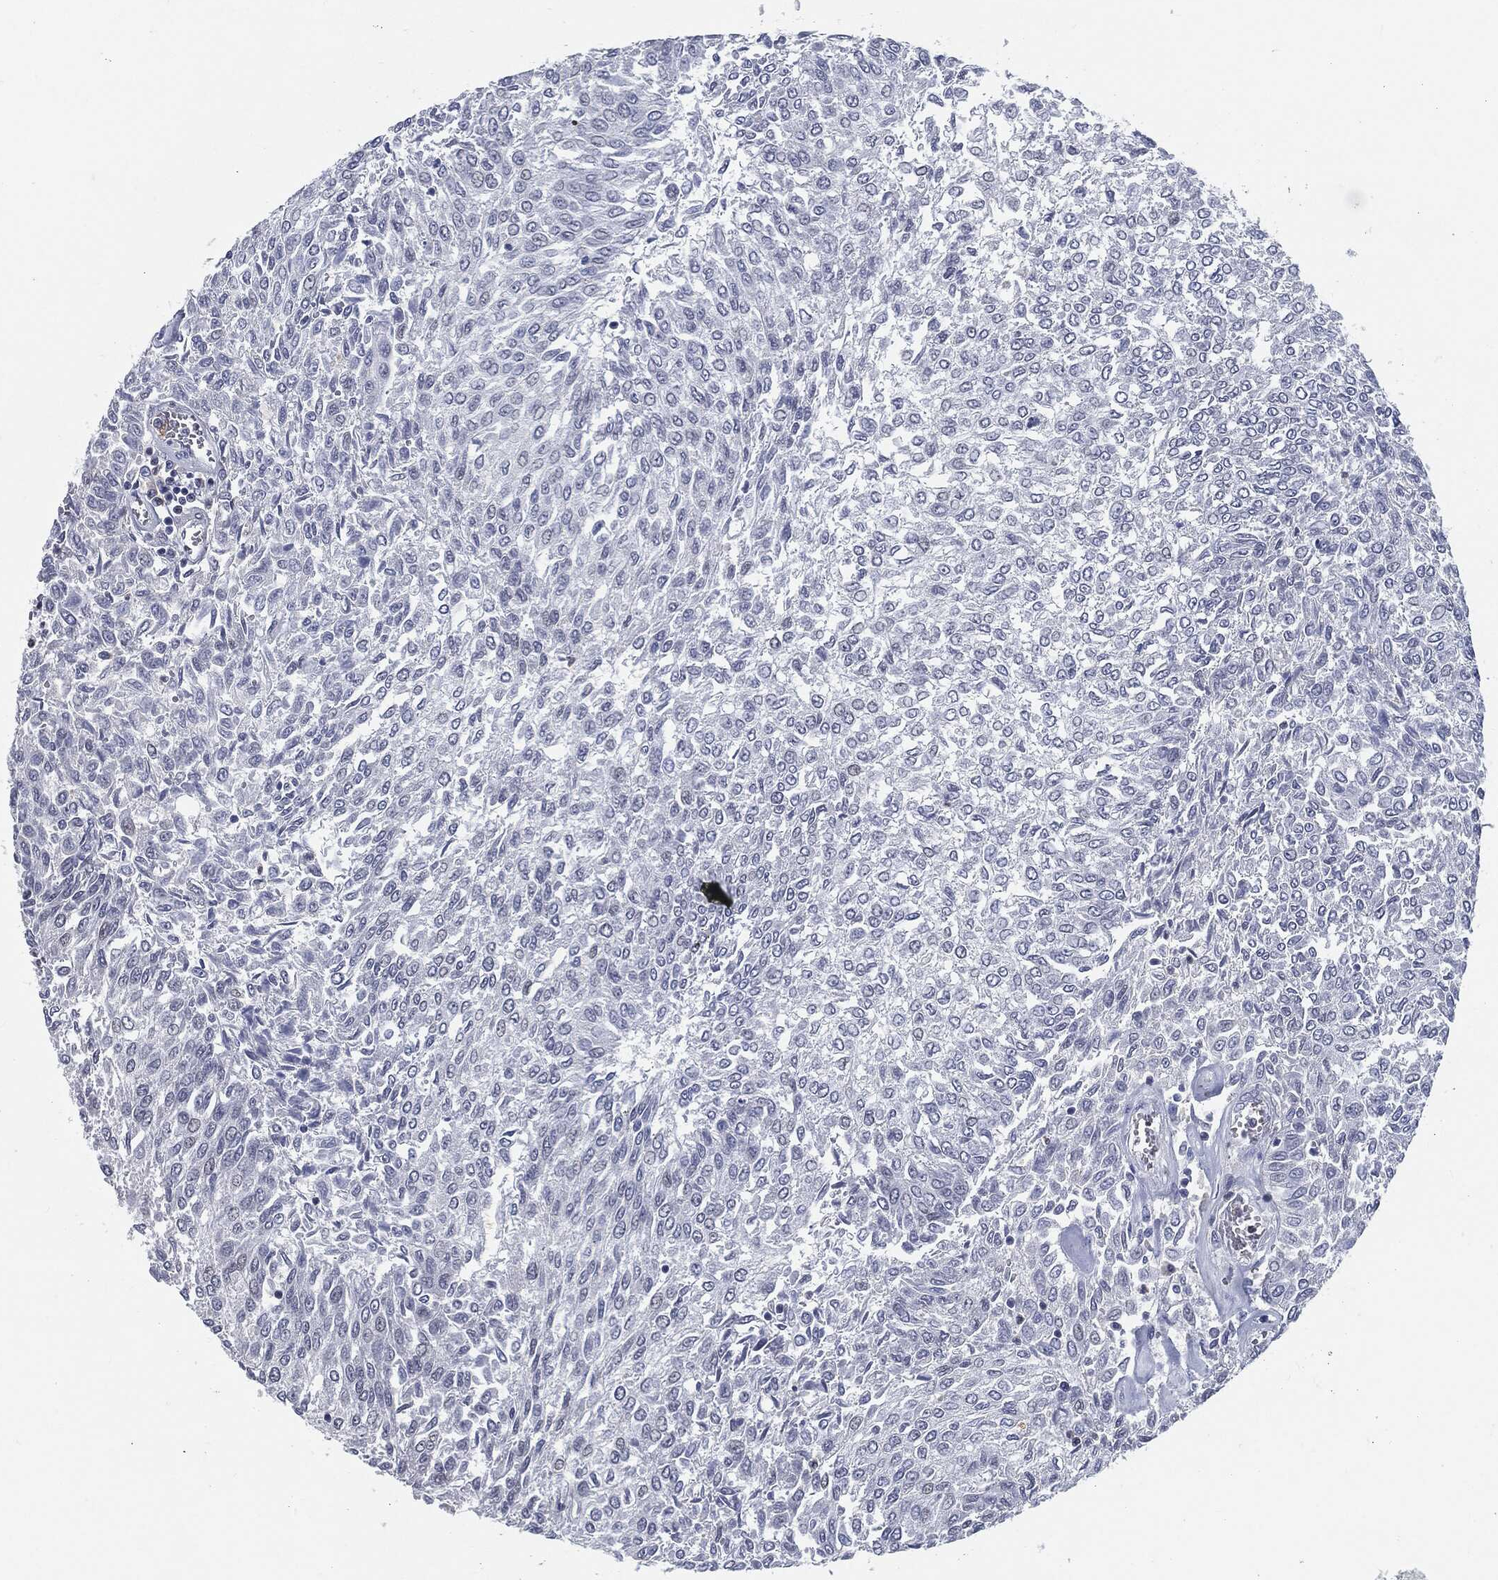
{"staining": {"intensity": "negative", "quantity": "none", "location": "none"}, "tissue": "urothelial cancer", "cell_type": "Tumor cells", "image_type": "cancer", "snomed": [{"axis": "morphology", "description": "Urothelial carcinoma, Low grade"}, {"axis": "topography", "description": "Urinary bladder"}], "caption": "Human low-grade urothelial carcinoma stained for a protein using IHC exhibits no staining in tumor cells.", "gene": "PROM1", "patient": {"sex": "male", "age": 78}}